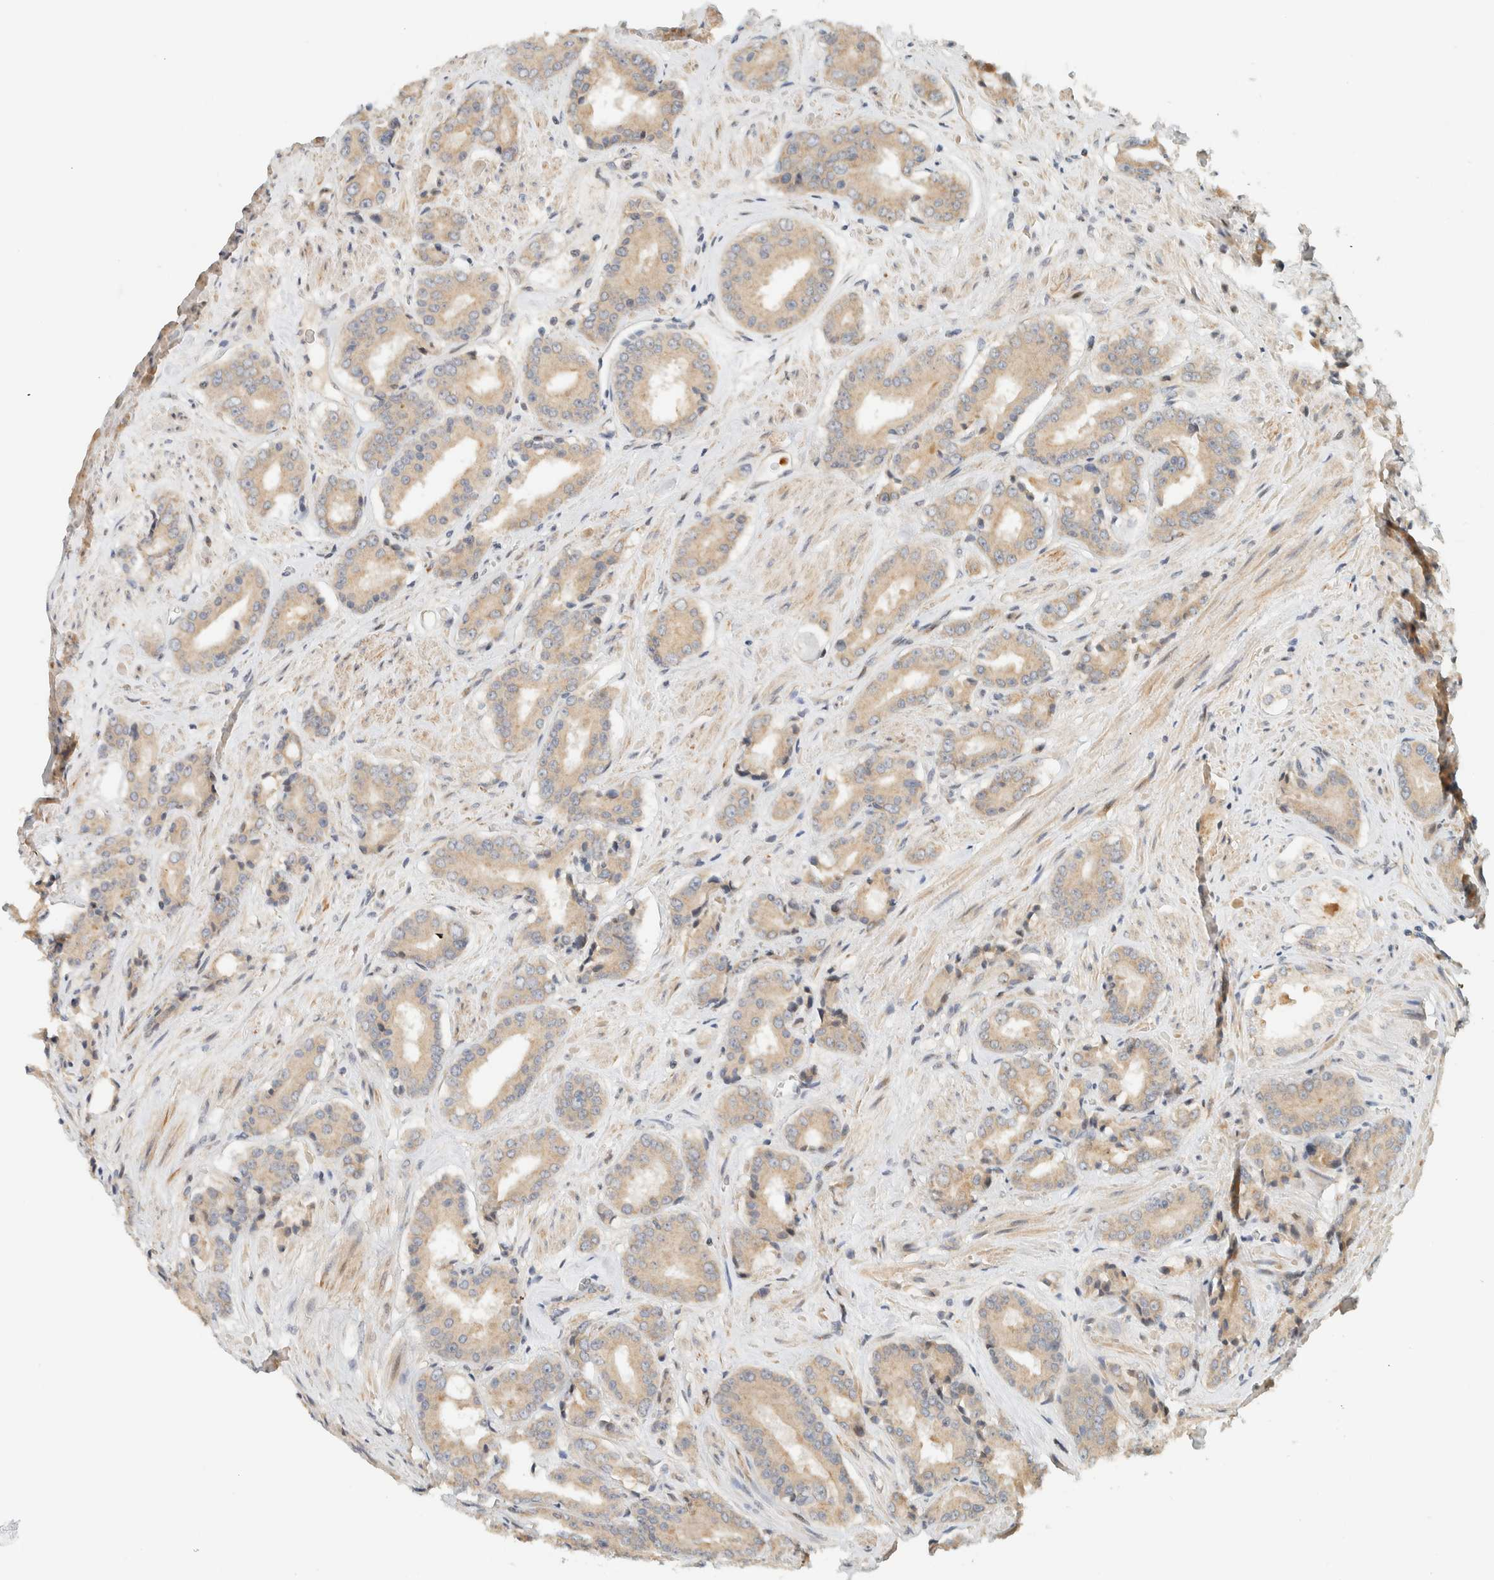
{"staining": {"intensity": "weak", "quantity": ">75%", "location": "cytoplasmic/membranous"}, "tissue": "prostate cancer", "cell_type": "Tumor cells", "image_type": "cancer", "snomed": [{"axis": "morphology", "description": "Adenocarcinoma, High grade"}, {"axis": "topography", "description": "Prostate"}], "caption": "Immunohistochemistry (IHC) (DAB (3,3'-diaminobenzidine)) staining of prostate cancer demonstrates weak cytoplasmic/membranous protein expression in approximately >75% of tumor cells.", "gene": "CCDC171", "patient": {"sex": "male", "age": 71}}